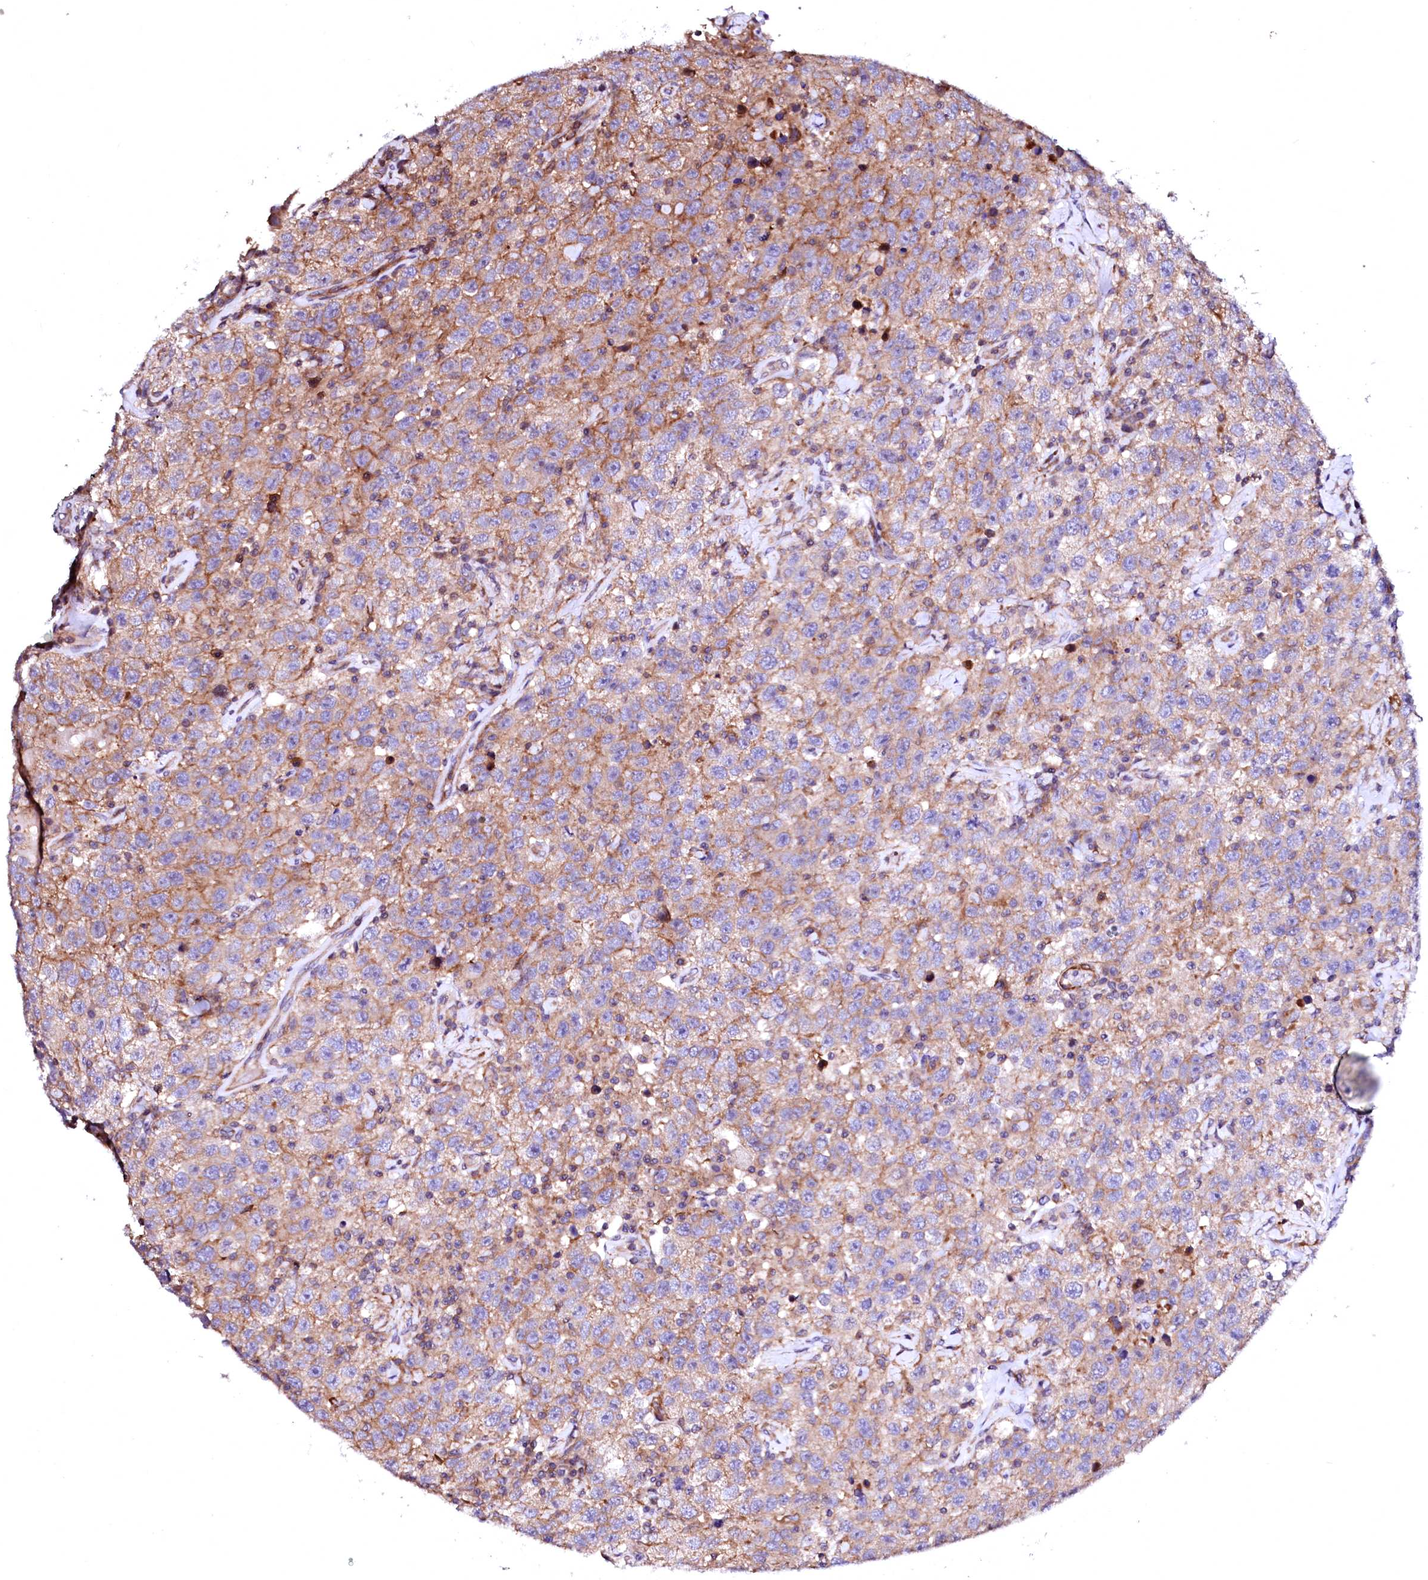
{"staining": {"intensity": "weak", "quantity": ">75%", "location": "cytoplasmic/membranous"}, "tissue": "testis cancer", "cell_type": "Tumor cells", "image_type": "cancer", "snomed": [{"axis": "morphology", "description": "Seminoma, NOS"}, {"axis": "topography", "description": "Testis"}], "caption": "There is low levels of weak cytoplasmic/membranous positivity in tumor cells of testis cancer, as demonstrated by immunohistochemical staining (brown color).", "gene": "GPR176", "patient": {"sex": "male", "age": 41}}